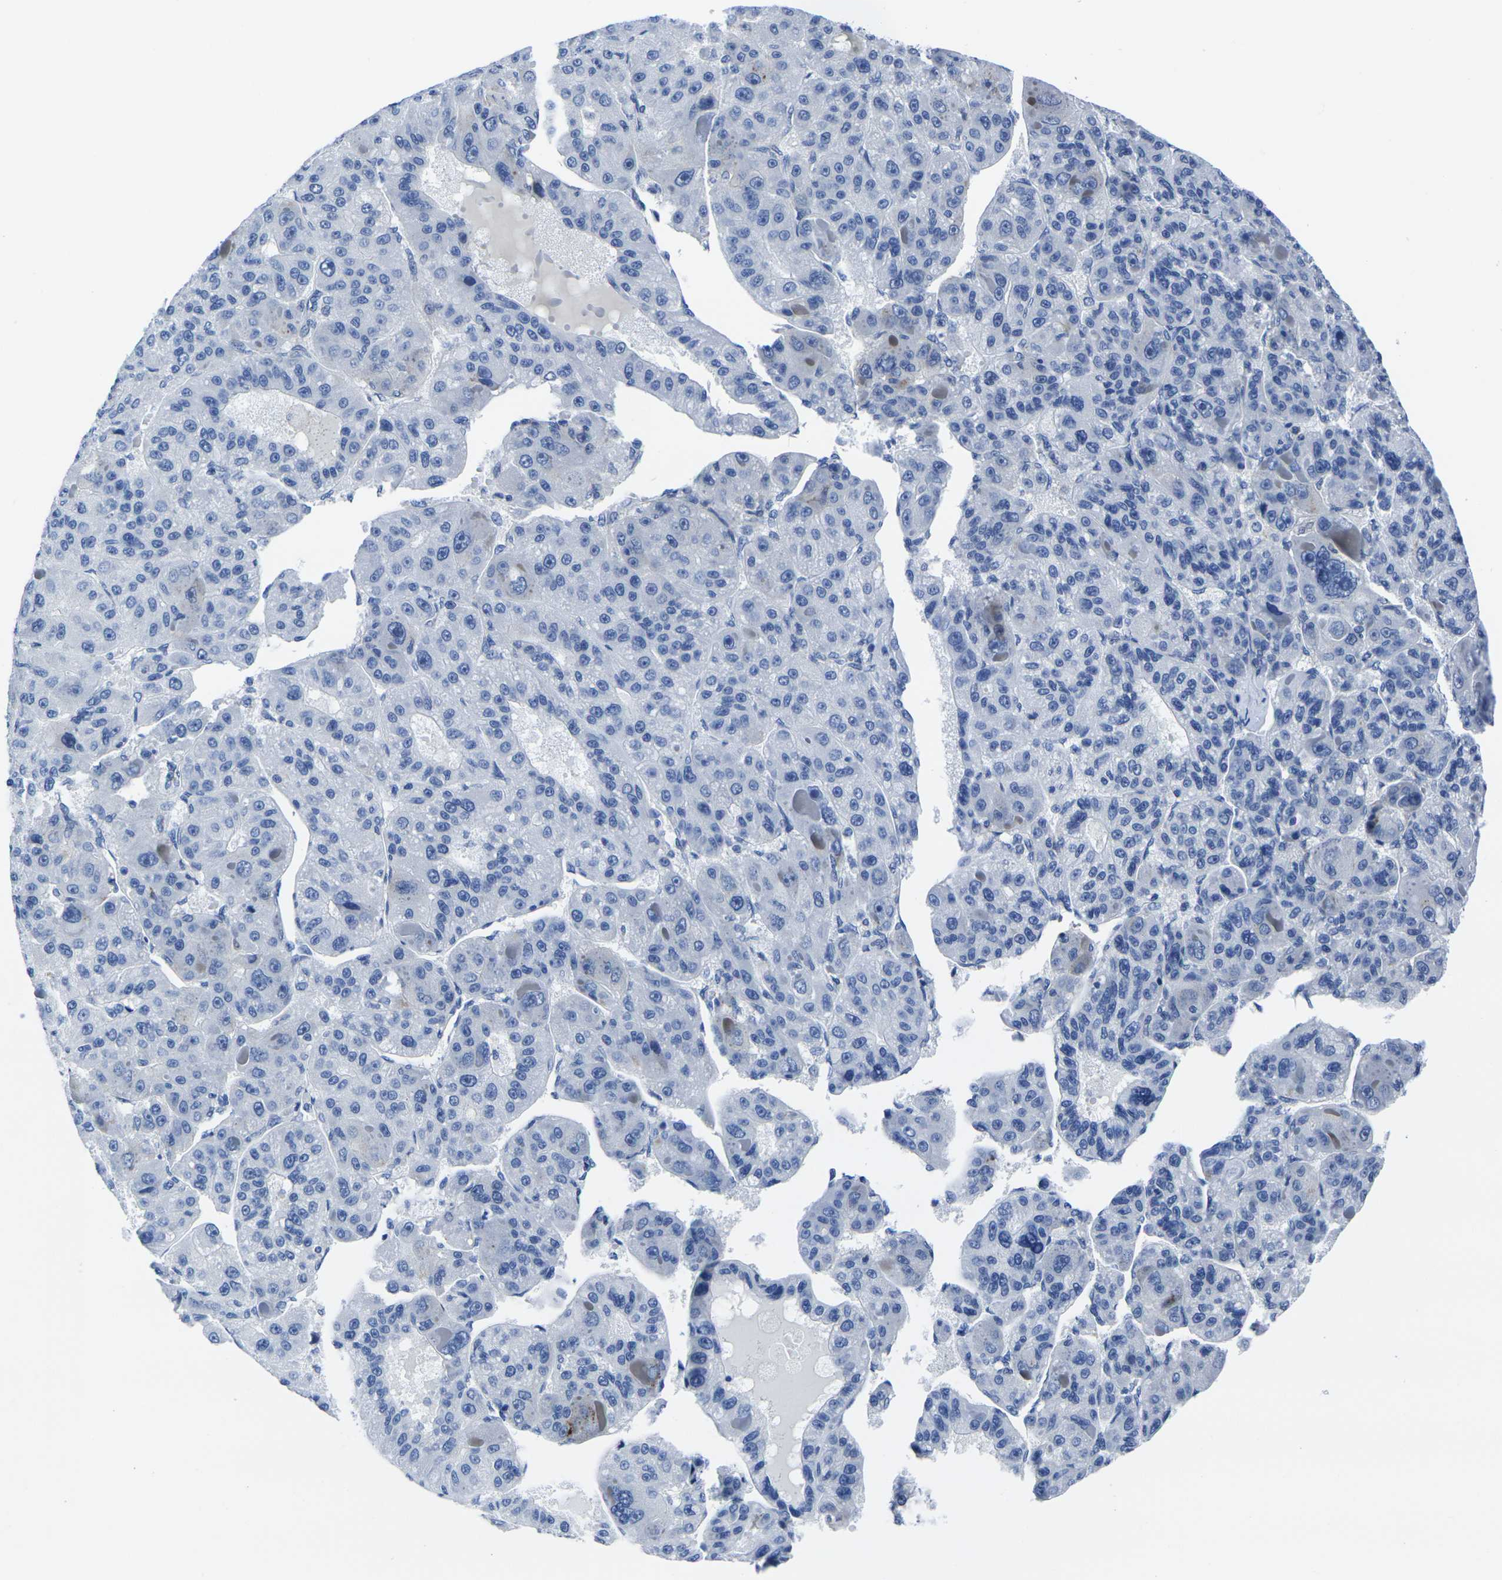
{"staining": {"intensity": "negative", "quantity": "none", "location": "none"}, "tissue": "liver cancer", "cell_type": "Tumor cells", "image_type": "cancer", "snomed": [{"axis": "morphology", "description": "Carcinoma, Hepatocellular, NOS"}, {"axis": "topography", "description": "Liver"}], "caption": "Photomicrograph shows no protein expression in tumor cells of liver cancer (hepatocellular carcinoma) tissue.", "gene": "EIF4A1", "patient": {"sex": "male", "age": 76}}